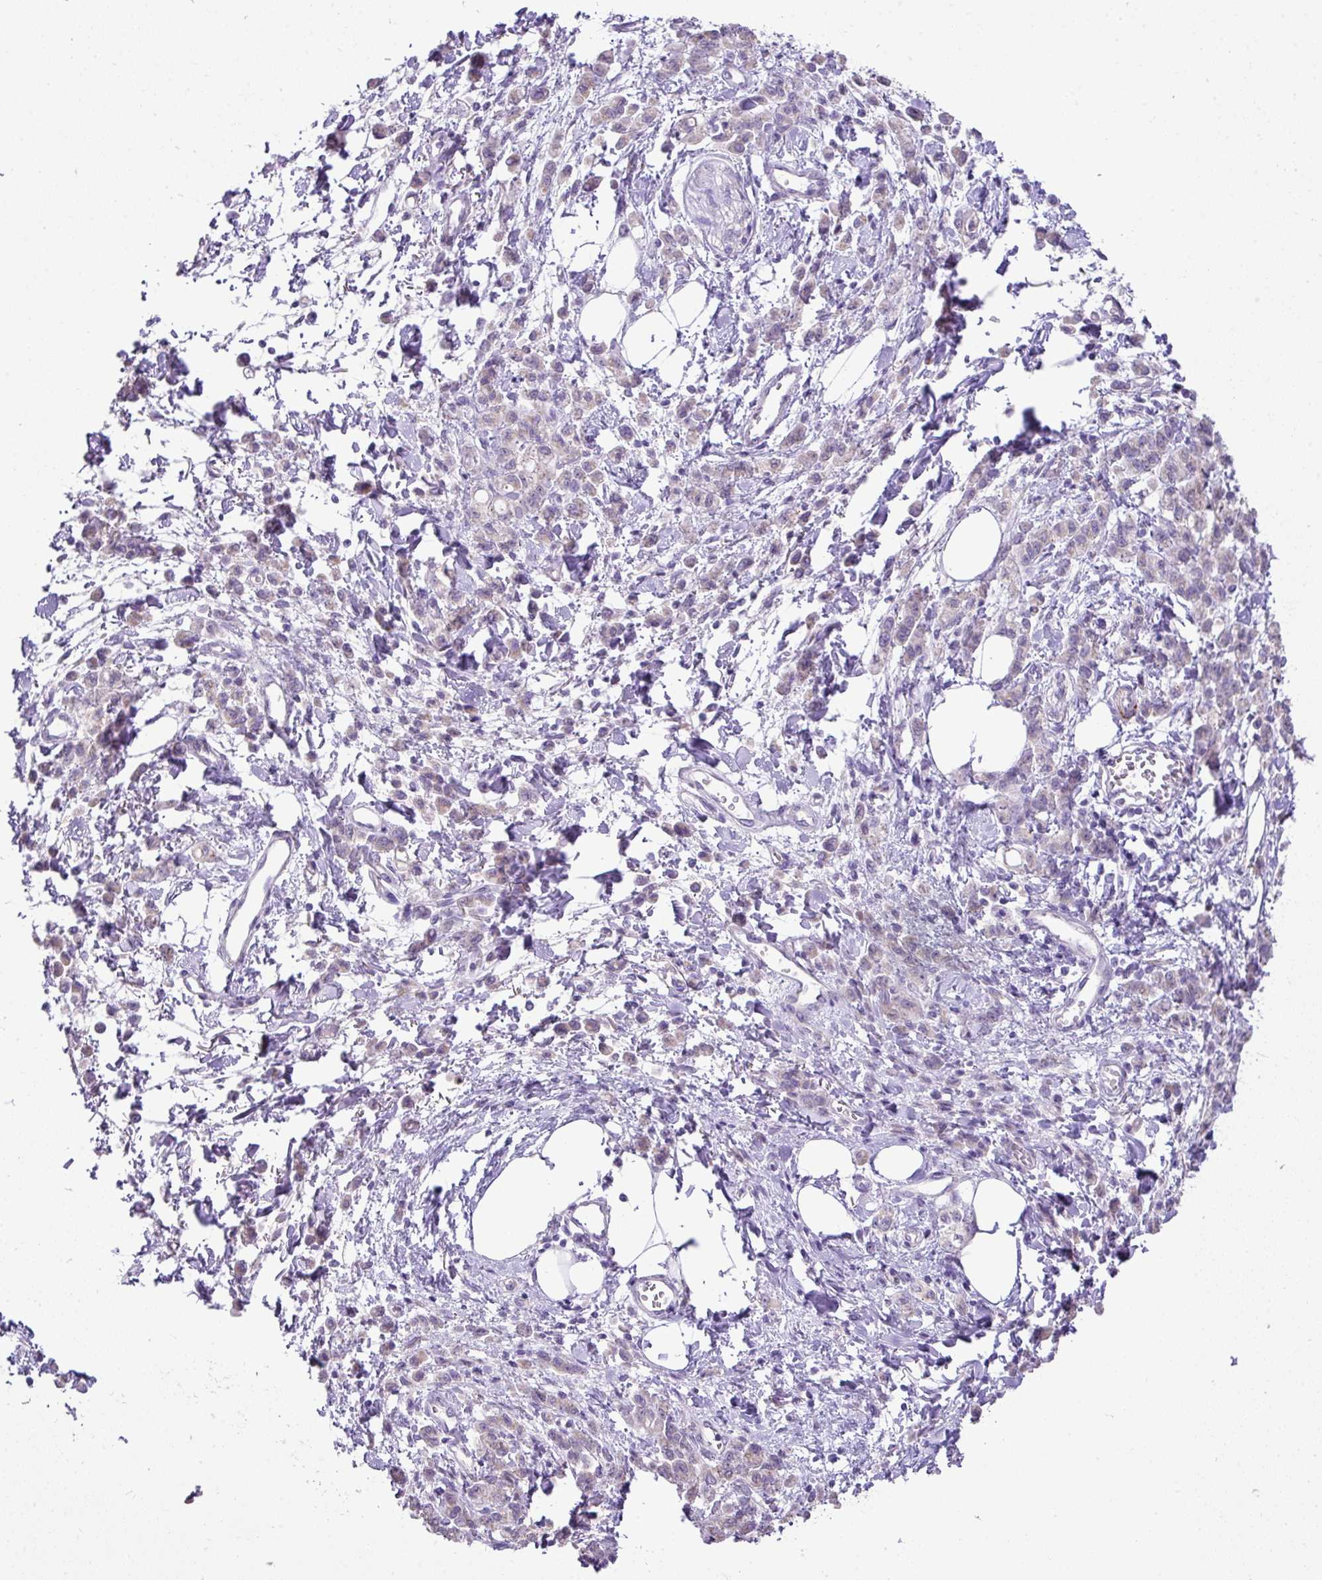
{"staining": {"intensity": "weak", "quantity": "<25%", "location": "cytoplasmic/membranous"}, "tissue": "stomach cancer", "cell_type": "Tumor cells", "image_type": "cancer", "snomed": [{"axis": "morphology", "description": "Adenocarcinoma, NOS"}, {"axis": "topography", "description": "Stomach"}], "caption": "Image shows no protein staining in tumor cells of stomach cancer (adenocarcinoma) tissue.", "gene": "DIP2A", "patient": {"sex": "male", "age": 77}}